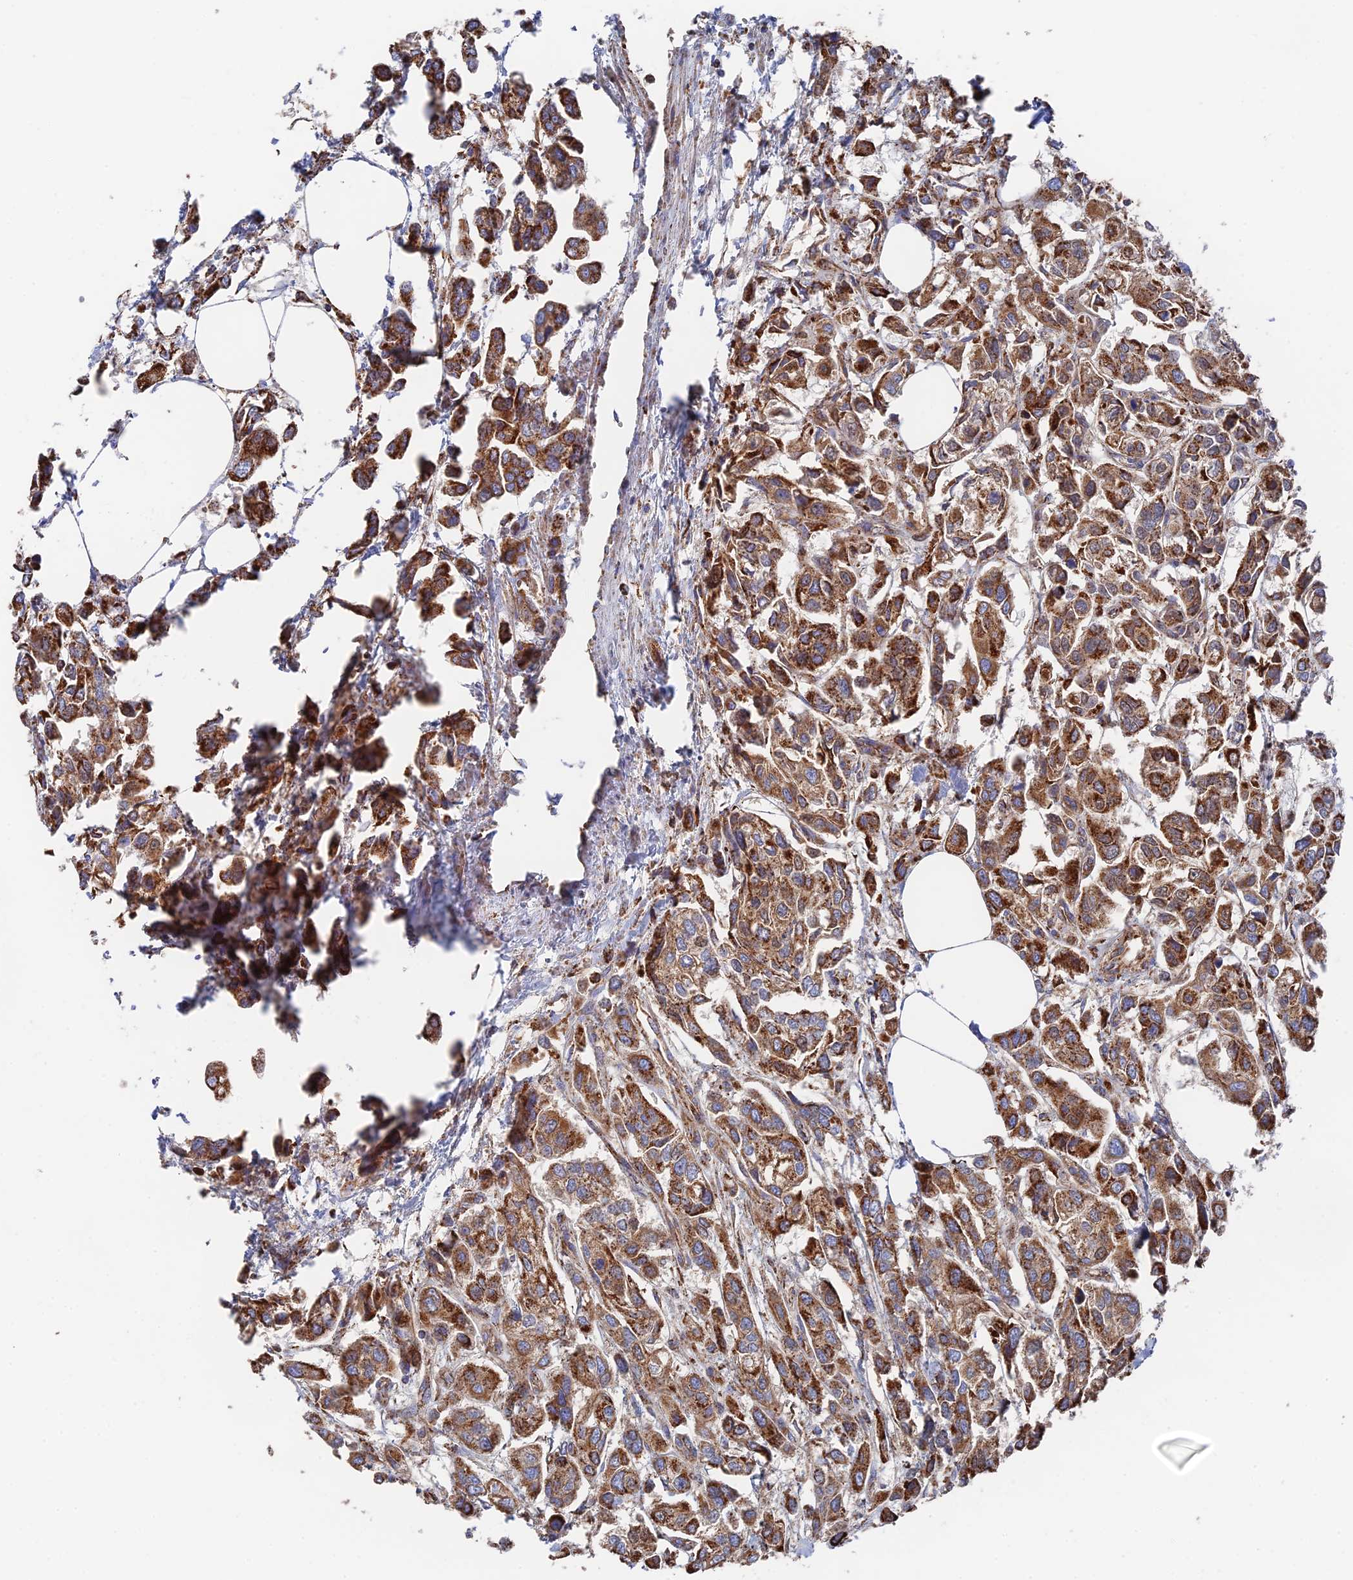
{"staining": {"intensity": "strong", "quantity": ">75%", "location": "cytoplasmic/membranous"}, "tissue": "urothelial cancer", "cell_type": "Tumor cells", "image_type": "cancer", "snomed": [{"axis": "morphology", "description": "Urothelial carcinoma, High grade"}, {"axis": "topography", "description": "Urinary bladder"}], "caption": "An image of human high-grade urothelial carcinoma stained for a protein reveals strong cytoplasmic/membranous brown staining in tumor cells.", "gene": "HAUS8", "patient": {"sex": "male", "age": 67}}